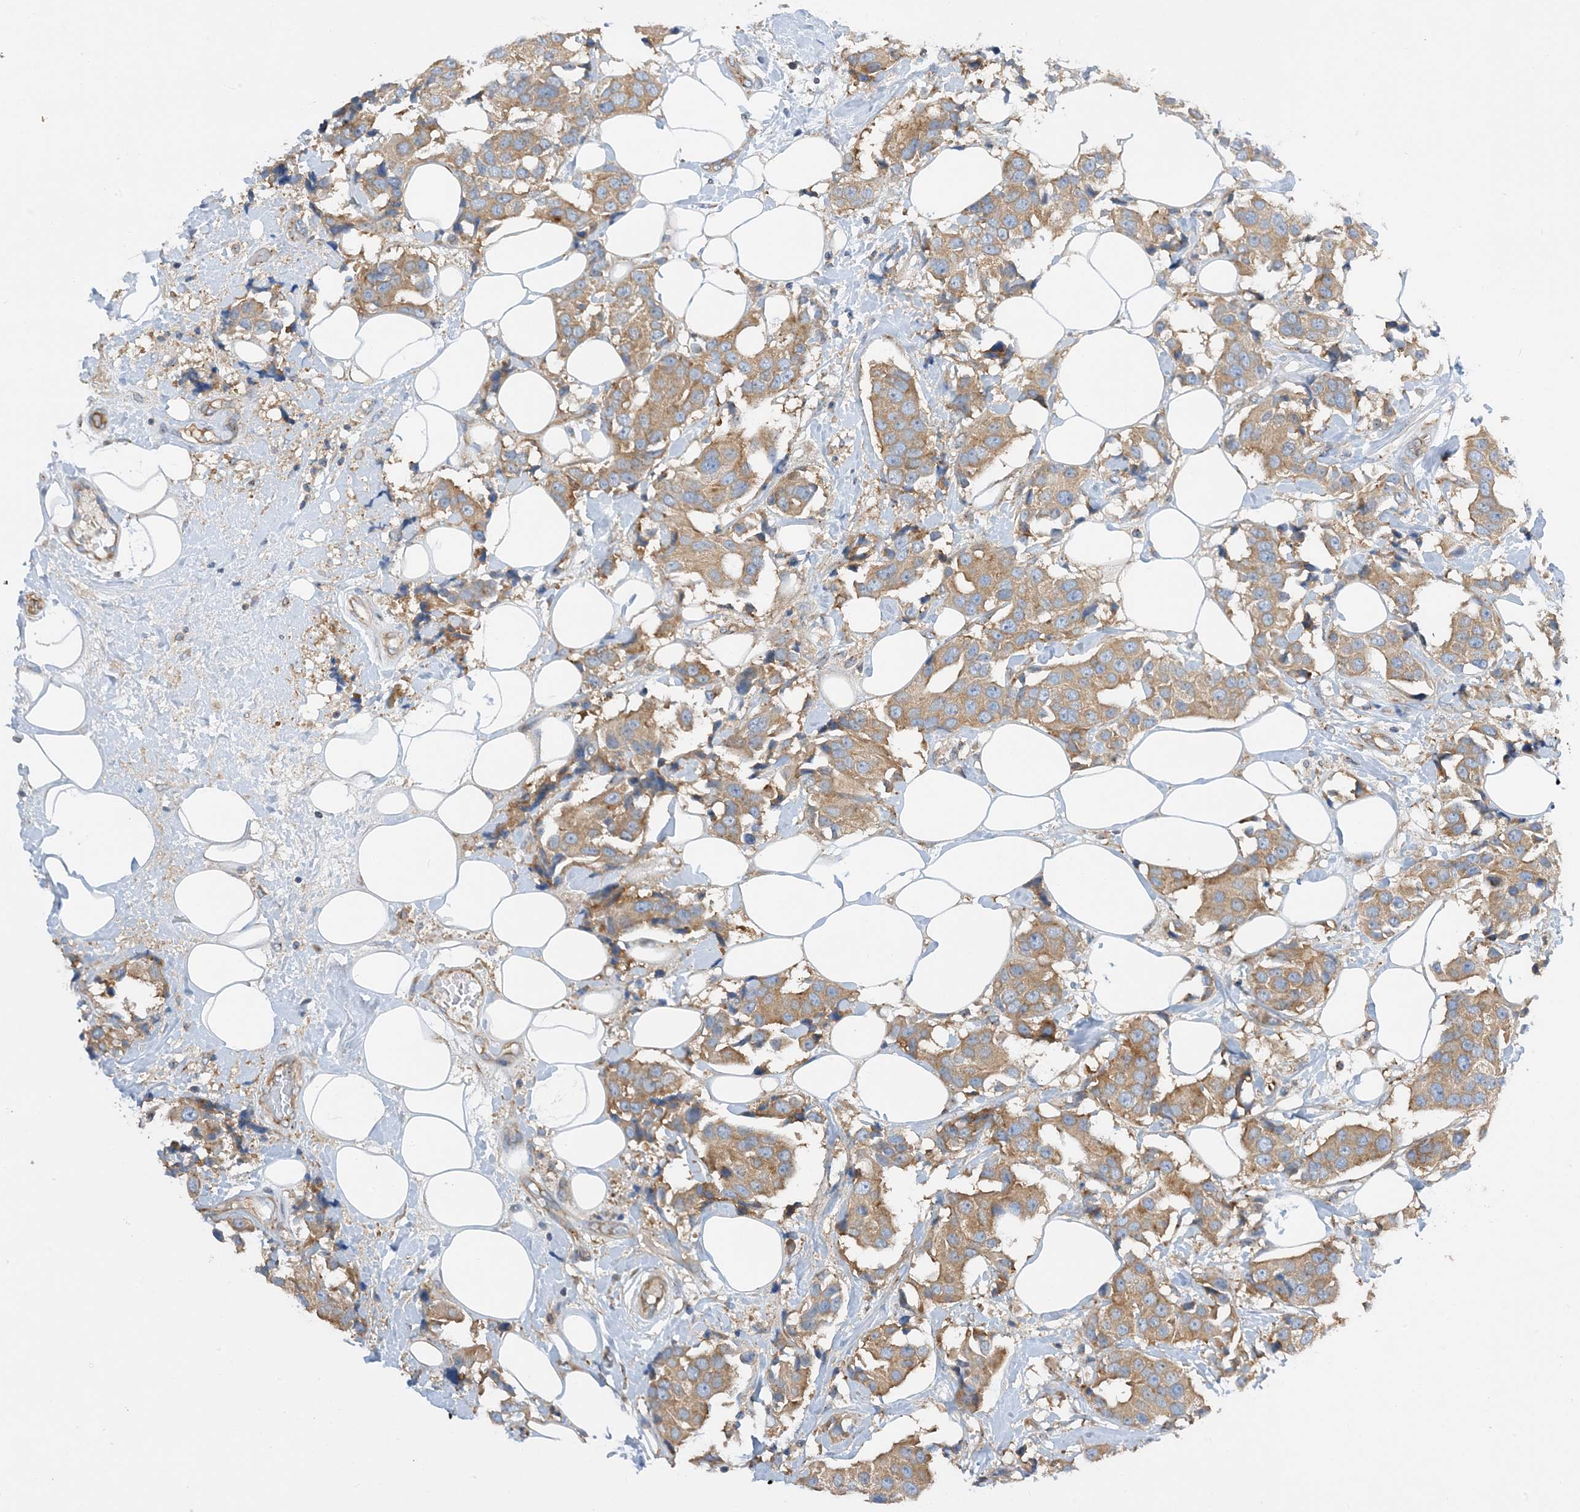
{"staining": {"intensity": "moderate", "quantity": ">75%", "location": "cytoplasmic/membranous"}, "tissue": "breast cancer", "cell_type": "Tumor cells", "image_type": "cancer", "snomed": [{"axis": "morphology", "description": "Normal tissue, NOS"}, {"axis": "morphology", "description": "Duct carcinoma"}, {"axis": "topography", "description": "Breast"}], "caption": "A photomicrograph of human breast cancer stained for a protein demonstrates moderate cytoplasmic/membranous brown staining in tumor cells.", "gene": "SIDT1", "patient": {"sex": "female", "age": 39}}